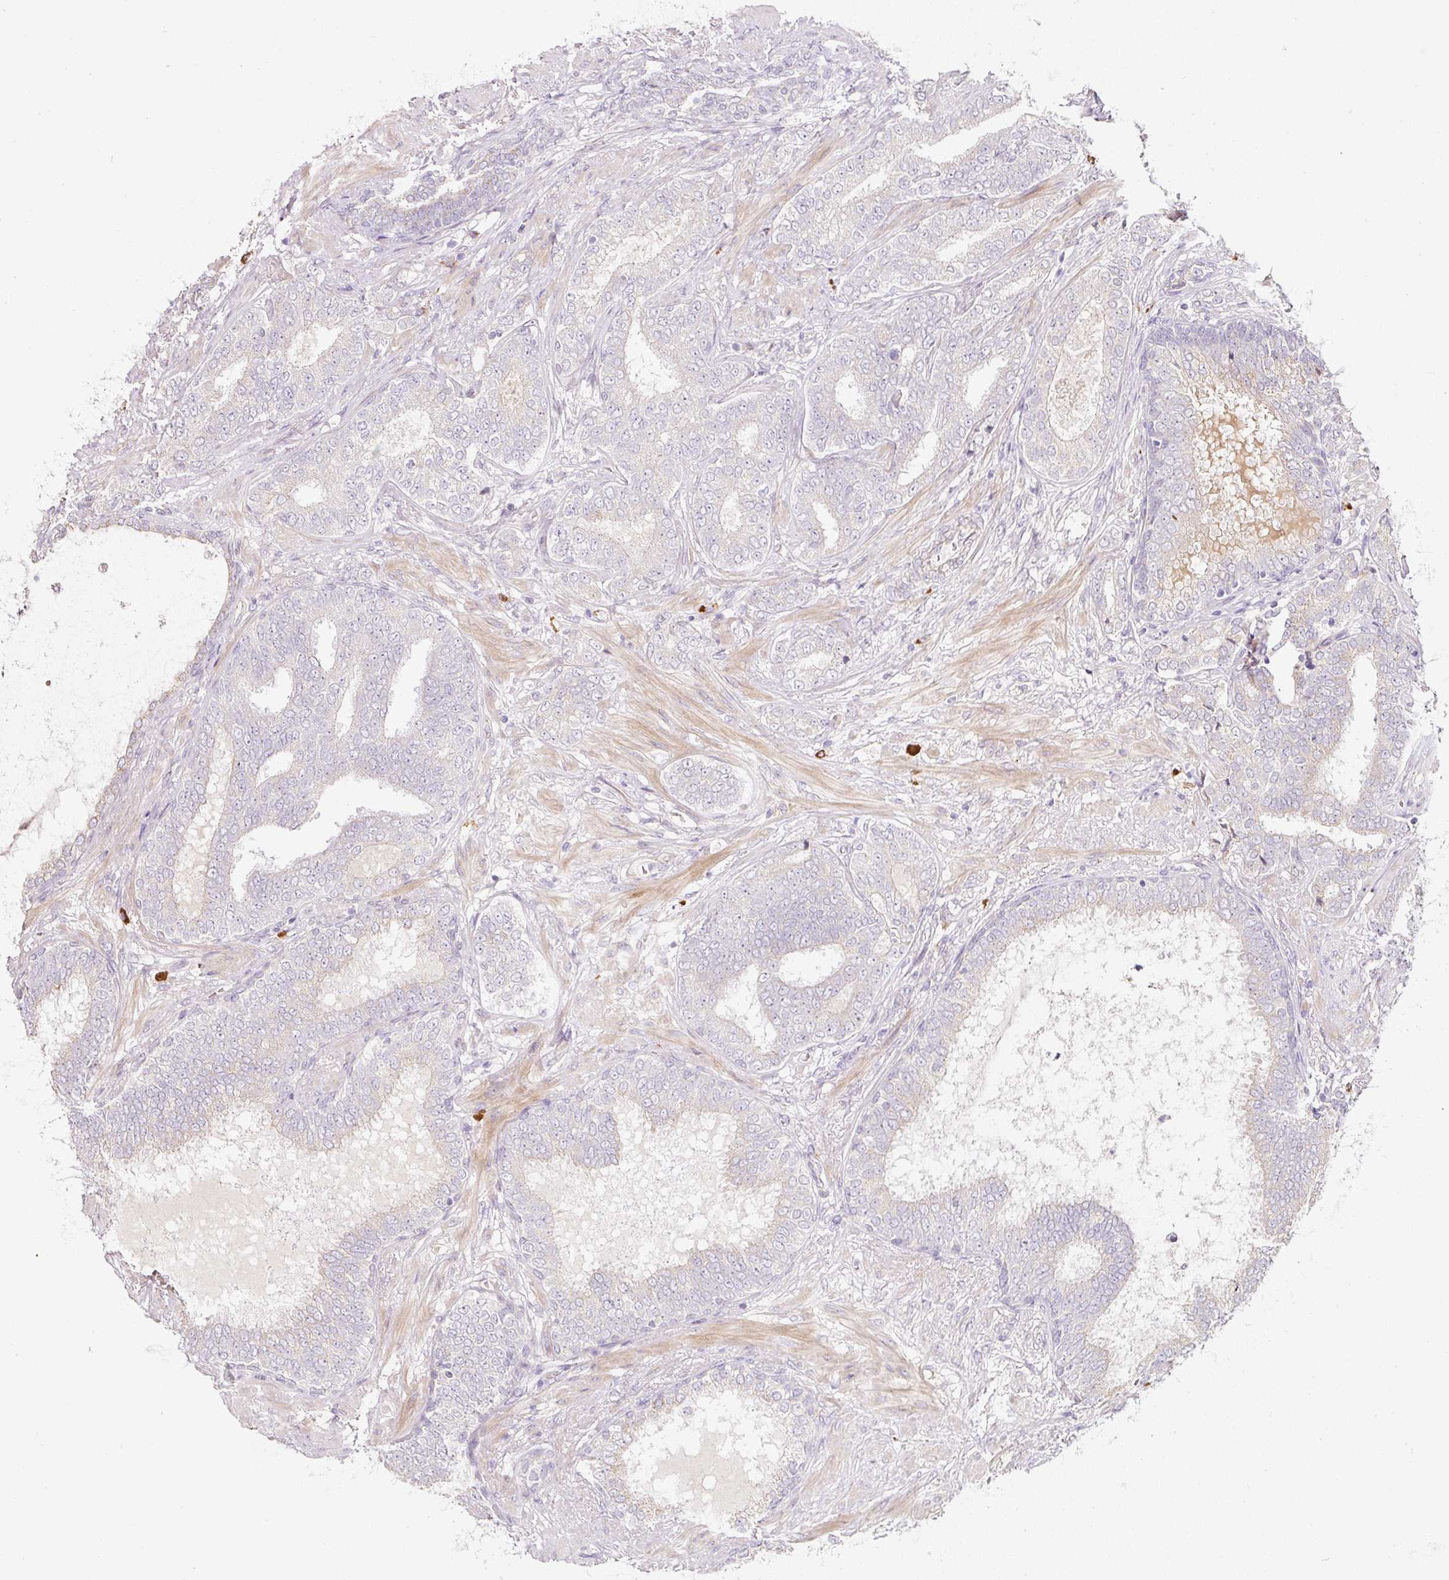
{"staining": {"intensity": "negative", "quantity": "none", "location": "none"}, "tissue": "prostate cancer", "cell_type": "Tumor cells", "image_type": "cancer", "snomed": [{"axis": "morphology", "description": "Adenocarcinoma, High grade"}, {"axis": "topography", "description": "Prostate"}], "caption": "Immunohistochemical staining of human prostate high-grade adenocarcinoma shows no significant expression in tumor cells. The staining was performed using DAB to visualize the protein expression in brown, while the nuclei were stained in blue with hematoxylin (Magnification: 20x).", "gene": "NBPF11", "patient": {"sex": "male", "age": 72}}